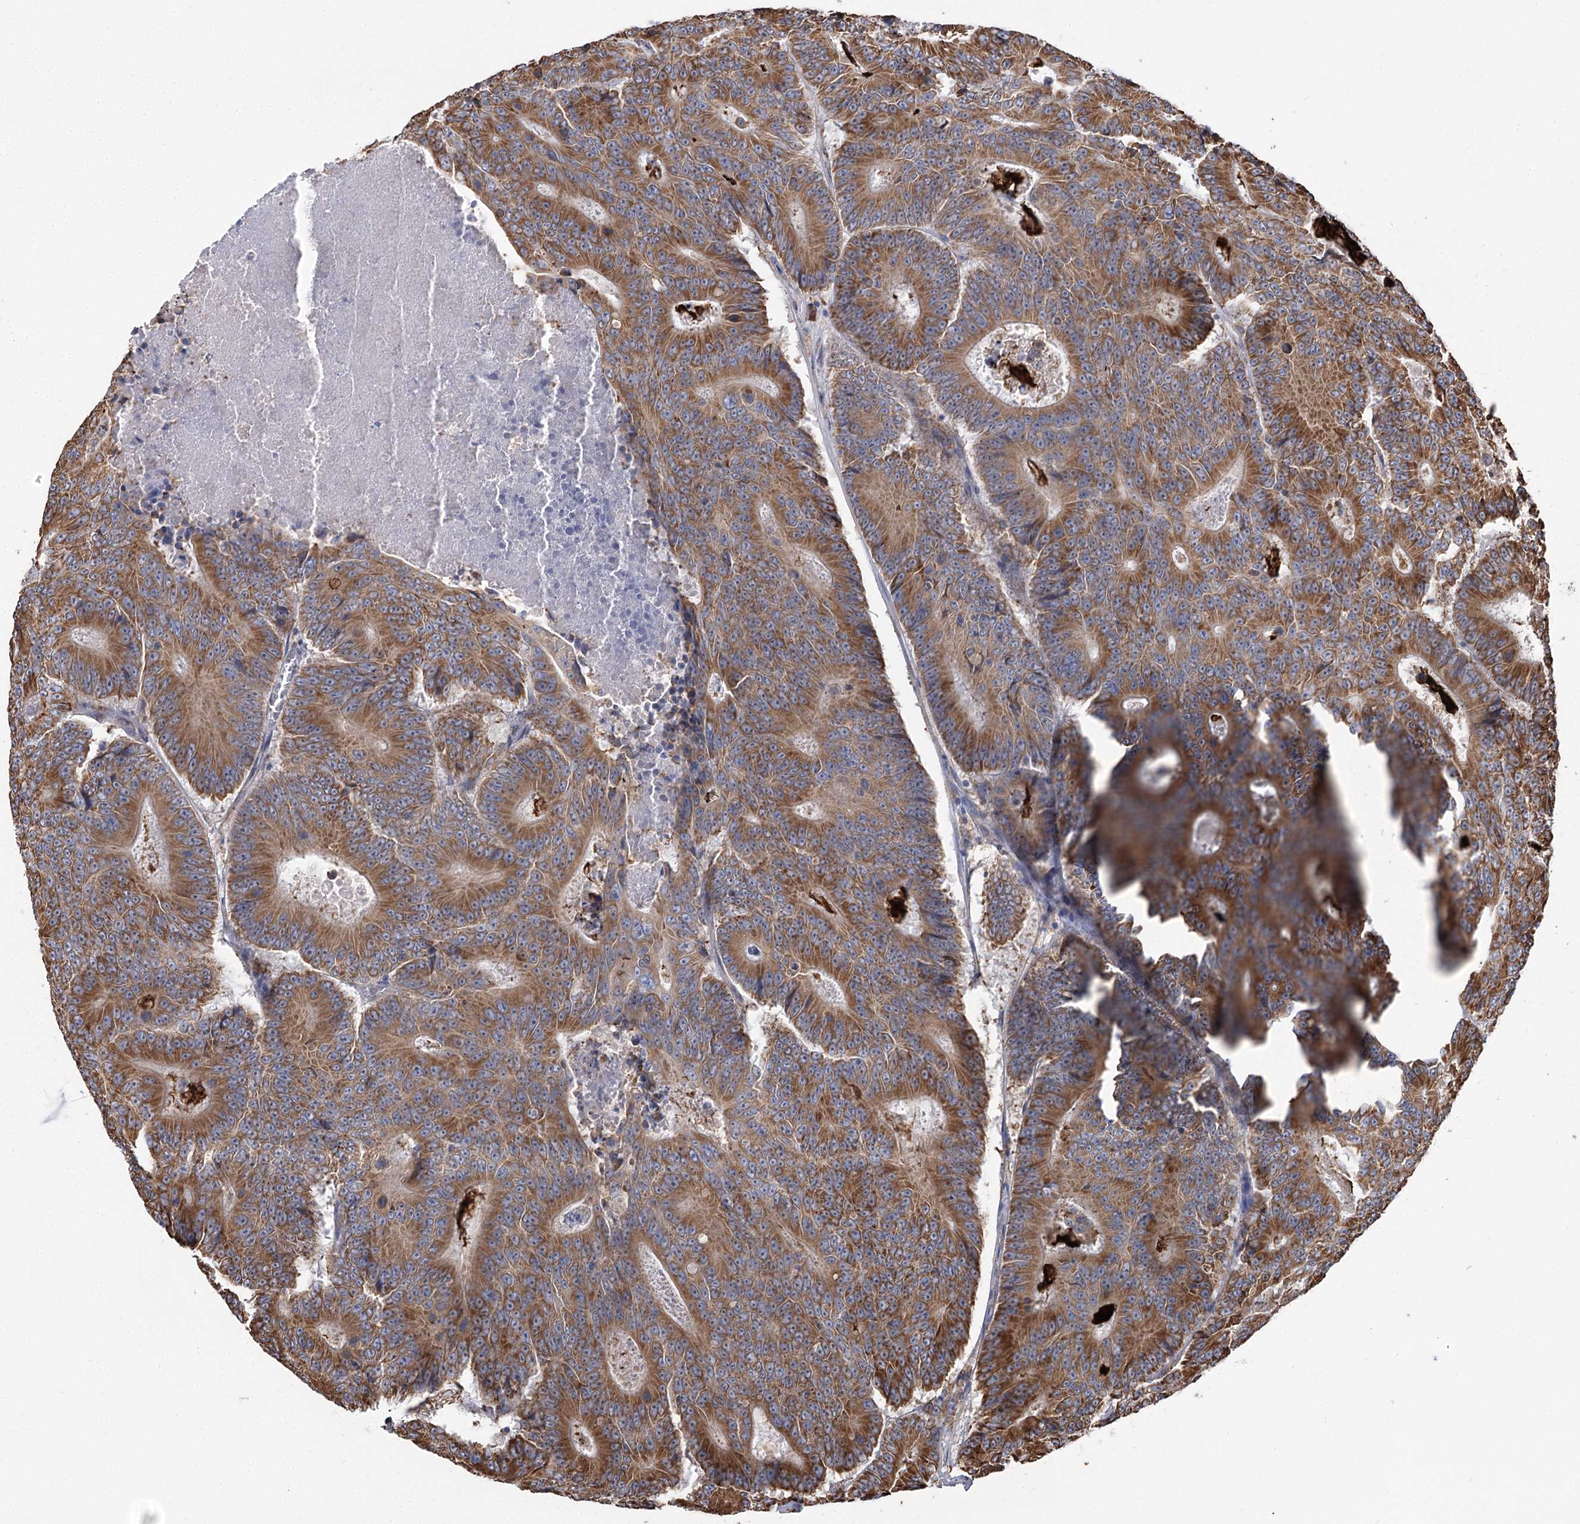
{"staining": {"intensity": "moderate", "quantity": ">75%", "location": "cytoplasmic/membranous"}, "tissue": "colorectal cancer", "cell_type": "Tumor cells", "image_type": "cancer", "snomed": [{"axis": "morphology", "description": "Adenocarcinoma, NOS"}, {"axis": "topography", "description": "Colon"}], "caption": "IHC micrograph of neoplastic tissue: colorectal cancer stained using immunohistochemistry reveals medium levels of moderate protein expression localized specifically in the cytoplasmic/membranous of tumor cells, appearing as a cytoplasmic/membranous brown color.", "gene": "METTL24", "patient": {"sex": "male", "age": 83}}